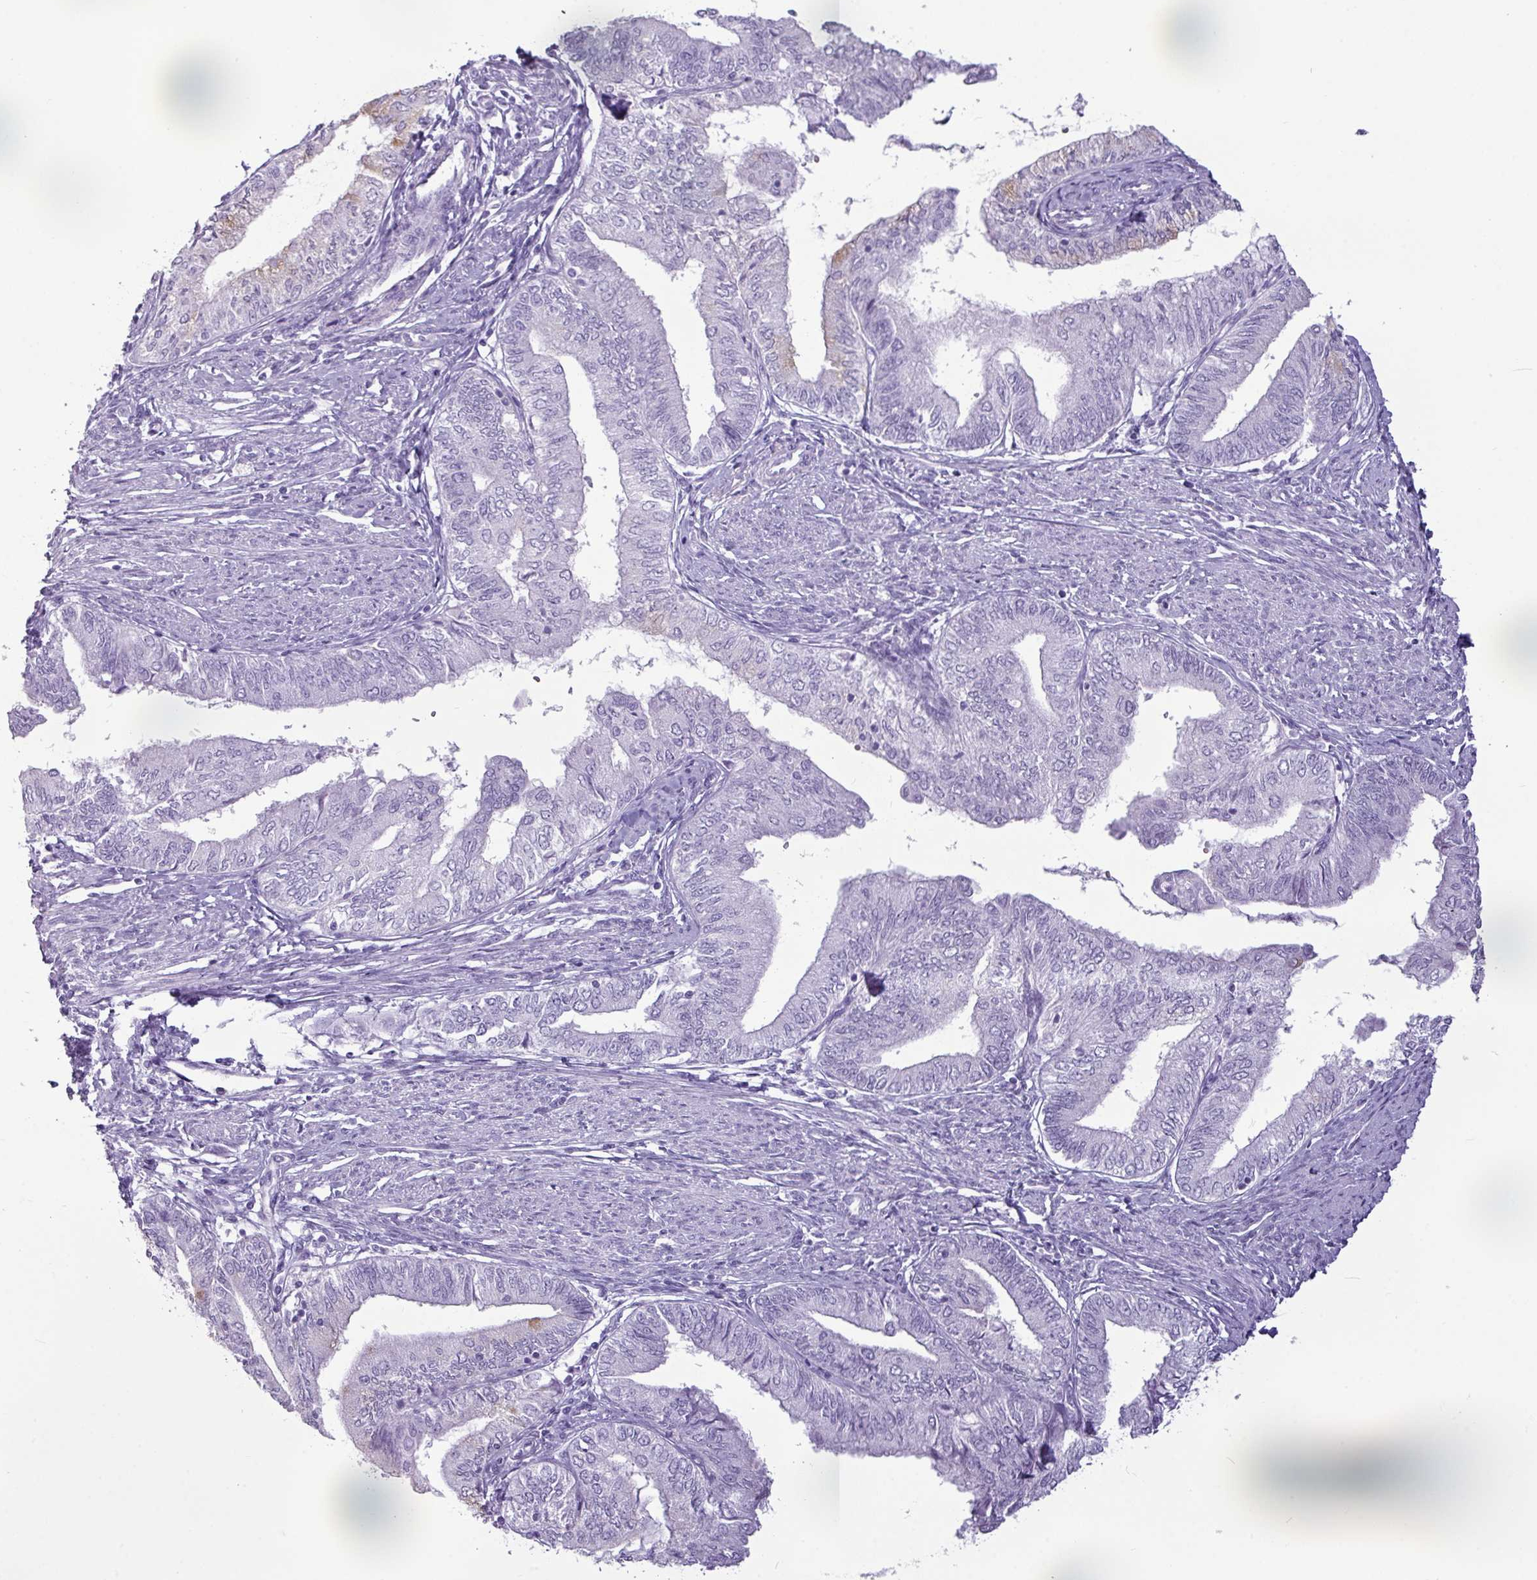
{"staining": {"intensity": "negative", "quantity": "none", "location": "none"}, "tissue": "endometrial cancer", "cell_type": "Tumor cells", "image_type": "cancer", "snomed": [{"axis": "morphology", "description": "Adenocarcinoma, NOS"}, {"axis": "topography", "description": "Endometrium"}], "caption": "Tumor cells are negative for protein expression in human endometrial adenocarcinoma.", "gene": "AMY1B", "patient": {"sex": "female", "age": 66}}